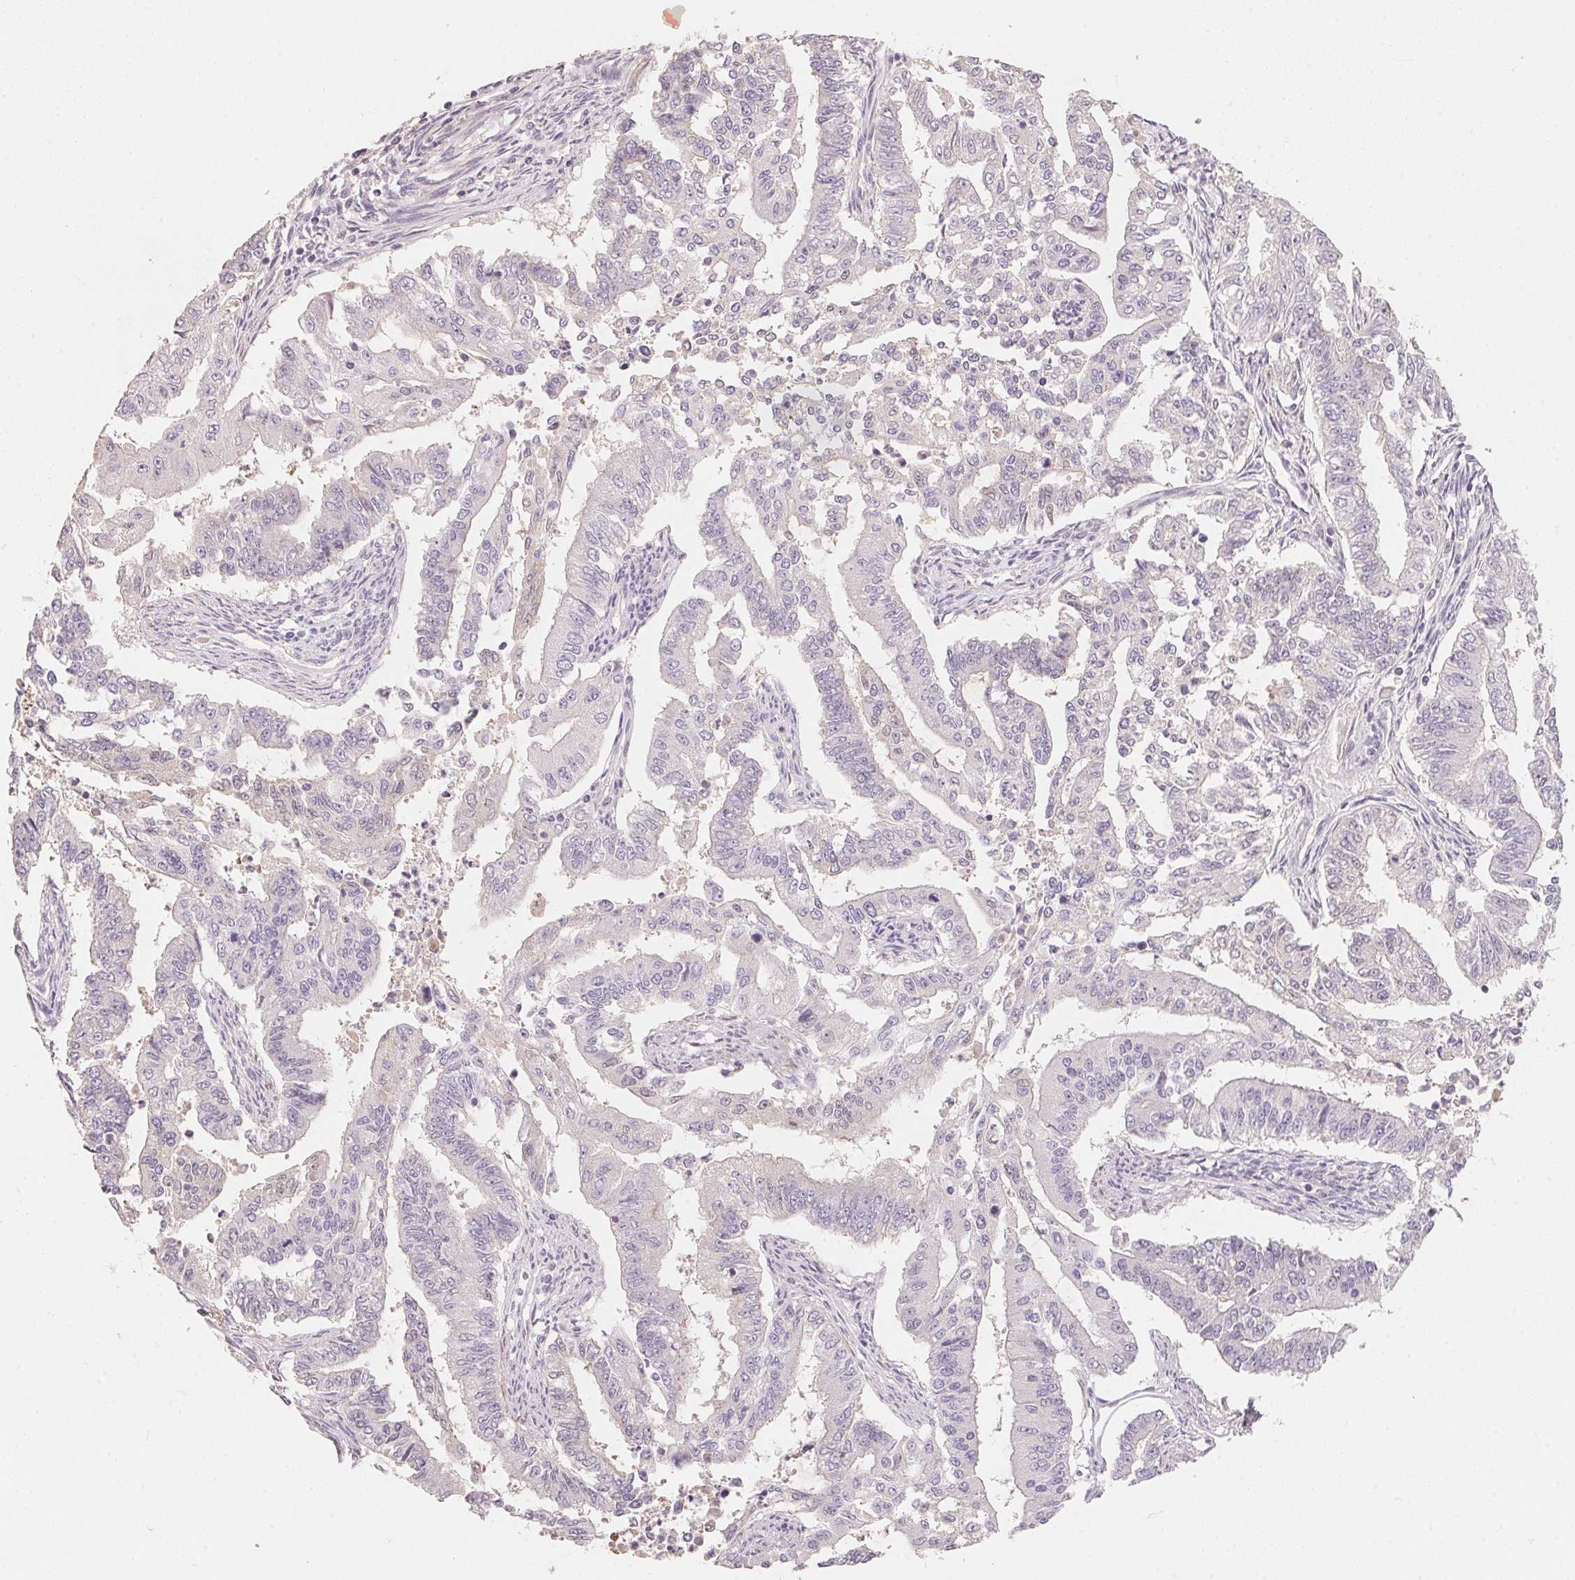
{"staining": {"intensity": "negative", "quantity": "none", "location": "none"}, "tissue": "endometrial cancer", "cell_type": "Tumor cells", "image_type": "cancer", "snomed": [{"axis": "morphology", "description": "Adenocarcinoma, NOS"}, {"axis": "topography", "description": "Uterus"}], "caption": "DAB immunohistochemical staining of adenocarcinoma (endometrial) shows no significant staining in tumor cells. (DAB (3,3'-diaminobenzidine) IHC, high magnification).", "gene": "TP53AIP1", "patient": {"sex": "female", "age": 59}}